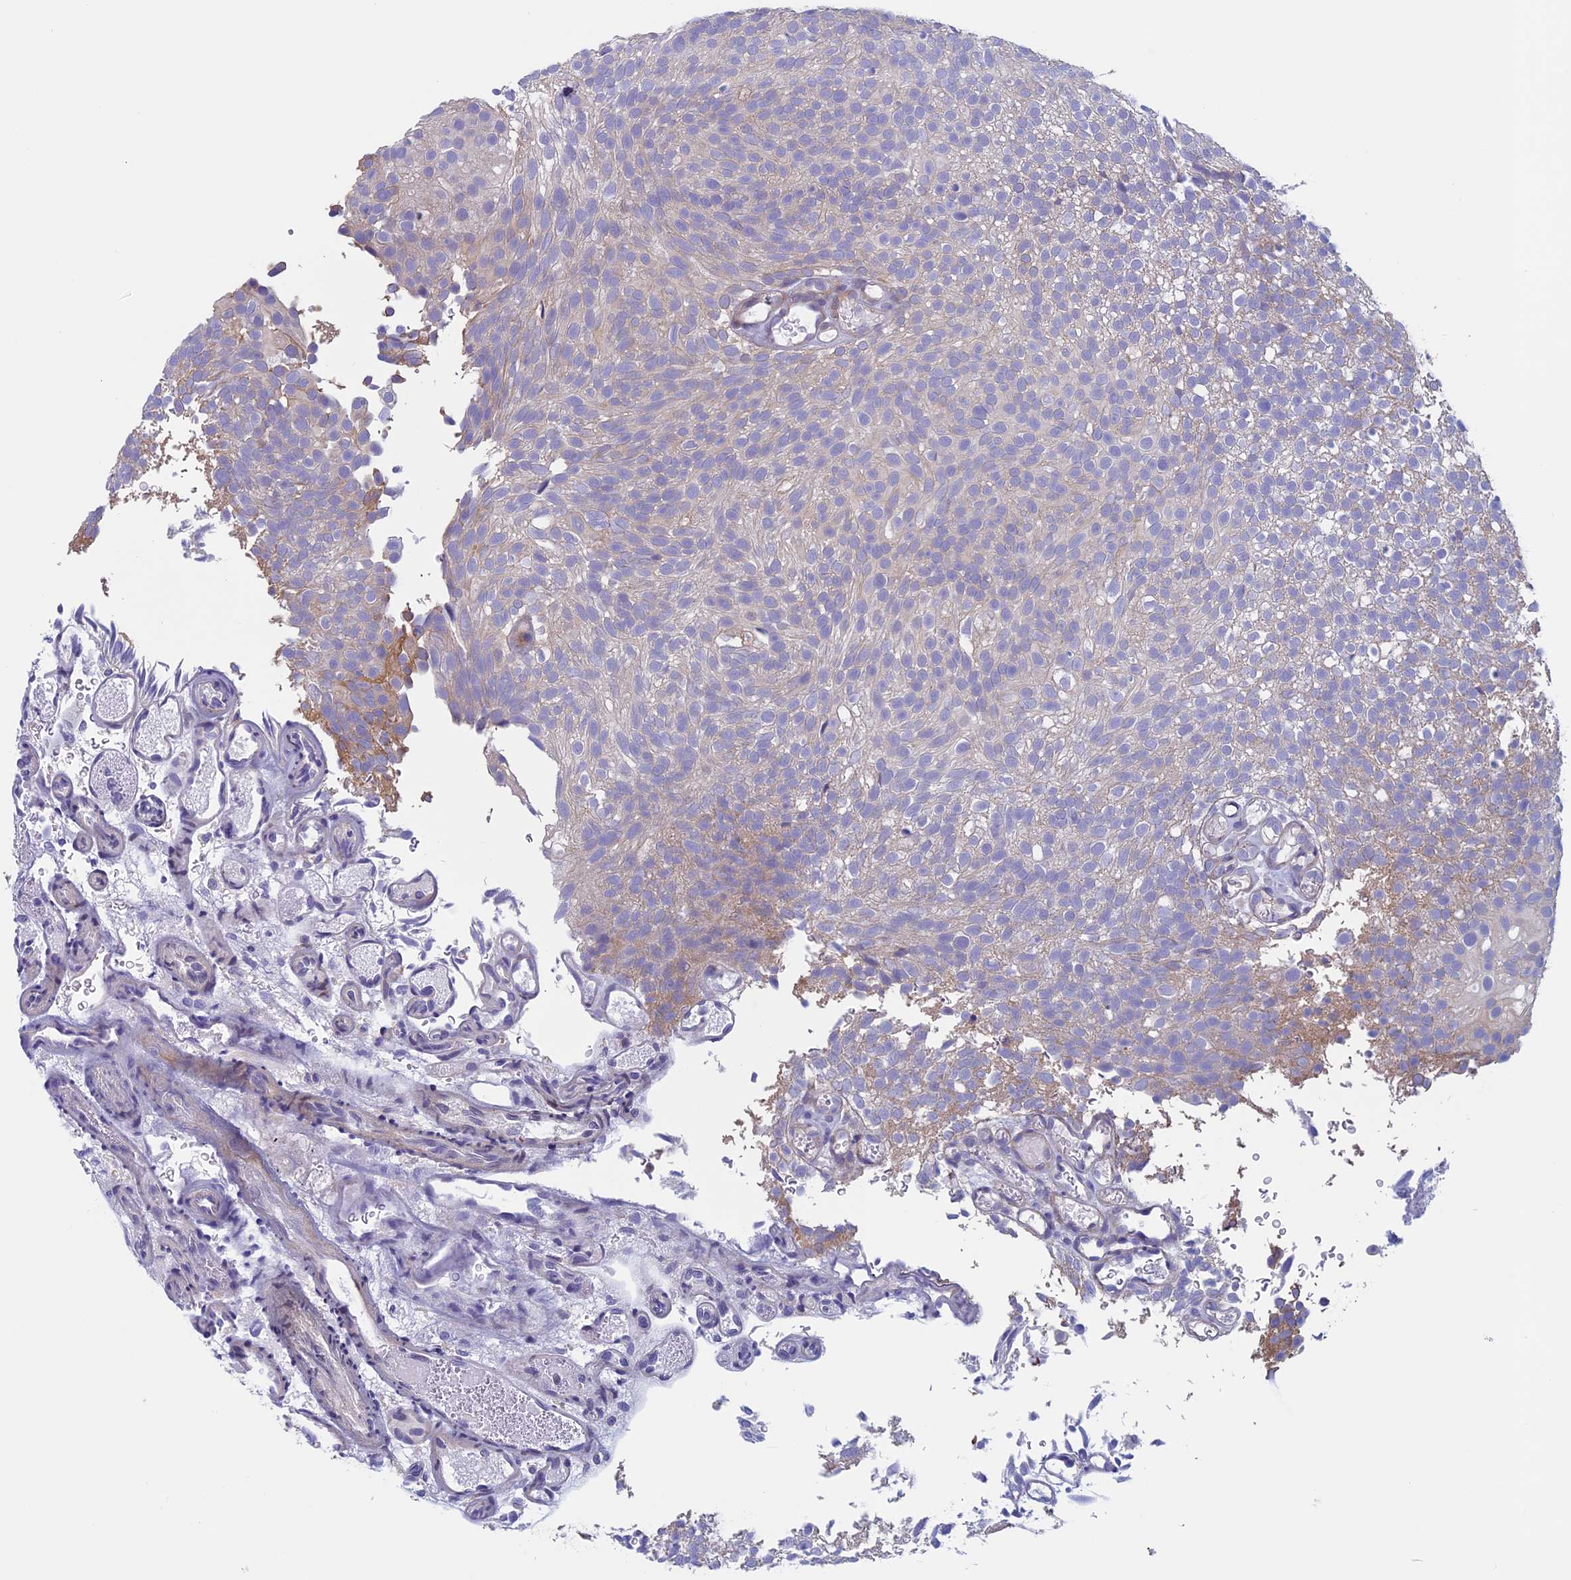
{"staining": {"intensity": "negative", "quantity": "none", "location": "none"}, "tissue": "urothelial cancer", "cell_type": "Tumor cells", "image_type": "cancer", "snomed": [{"axis": "morphology", "description": "Urothelial carcinoma, Low grade"}, {"axis": "topography", "description": "Urinary bladder"}], "caption": "IHC micrograph of neoplastic tissue: human urothelial cancer stained with DAB (3,3'-diaminobenzidine) displays no significant protein staining in tumor cells.", "gene": "CNOT6L", "patient": {"sex": "male", "age": 78}}